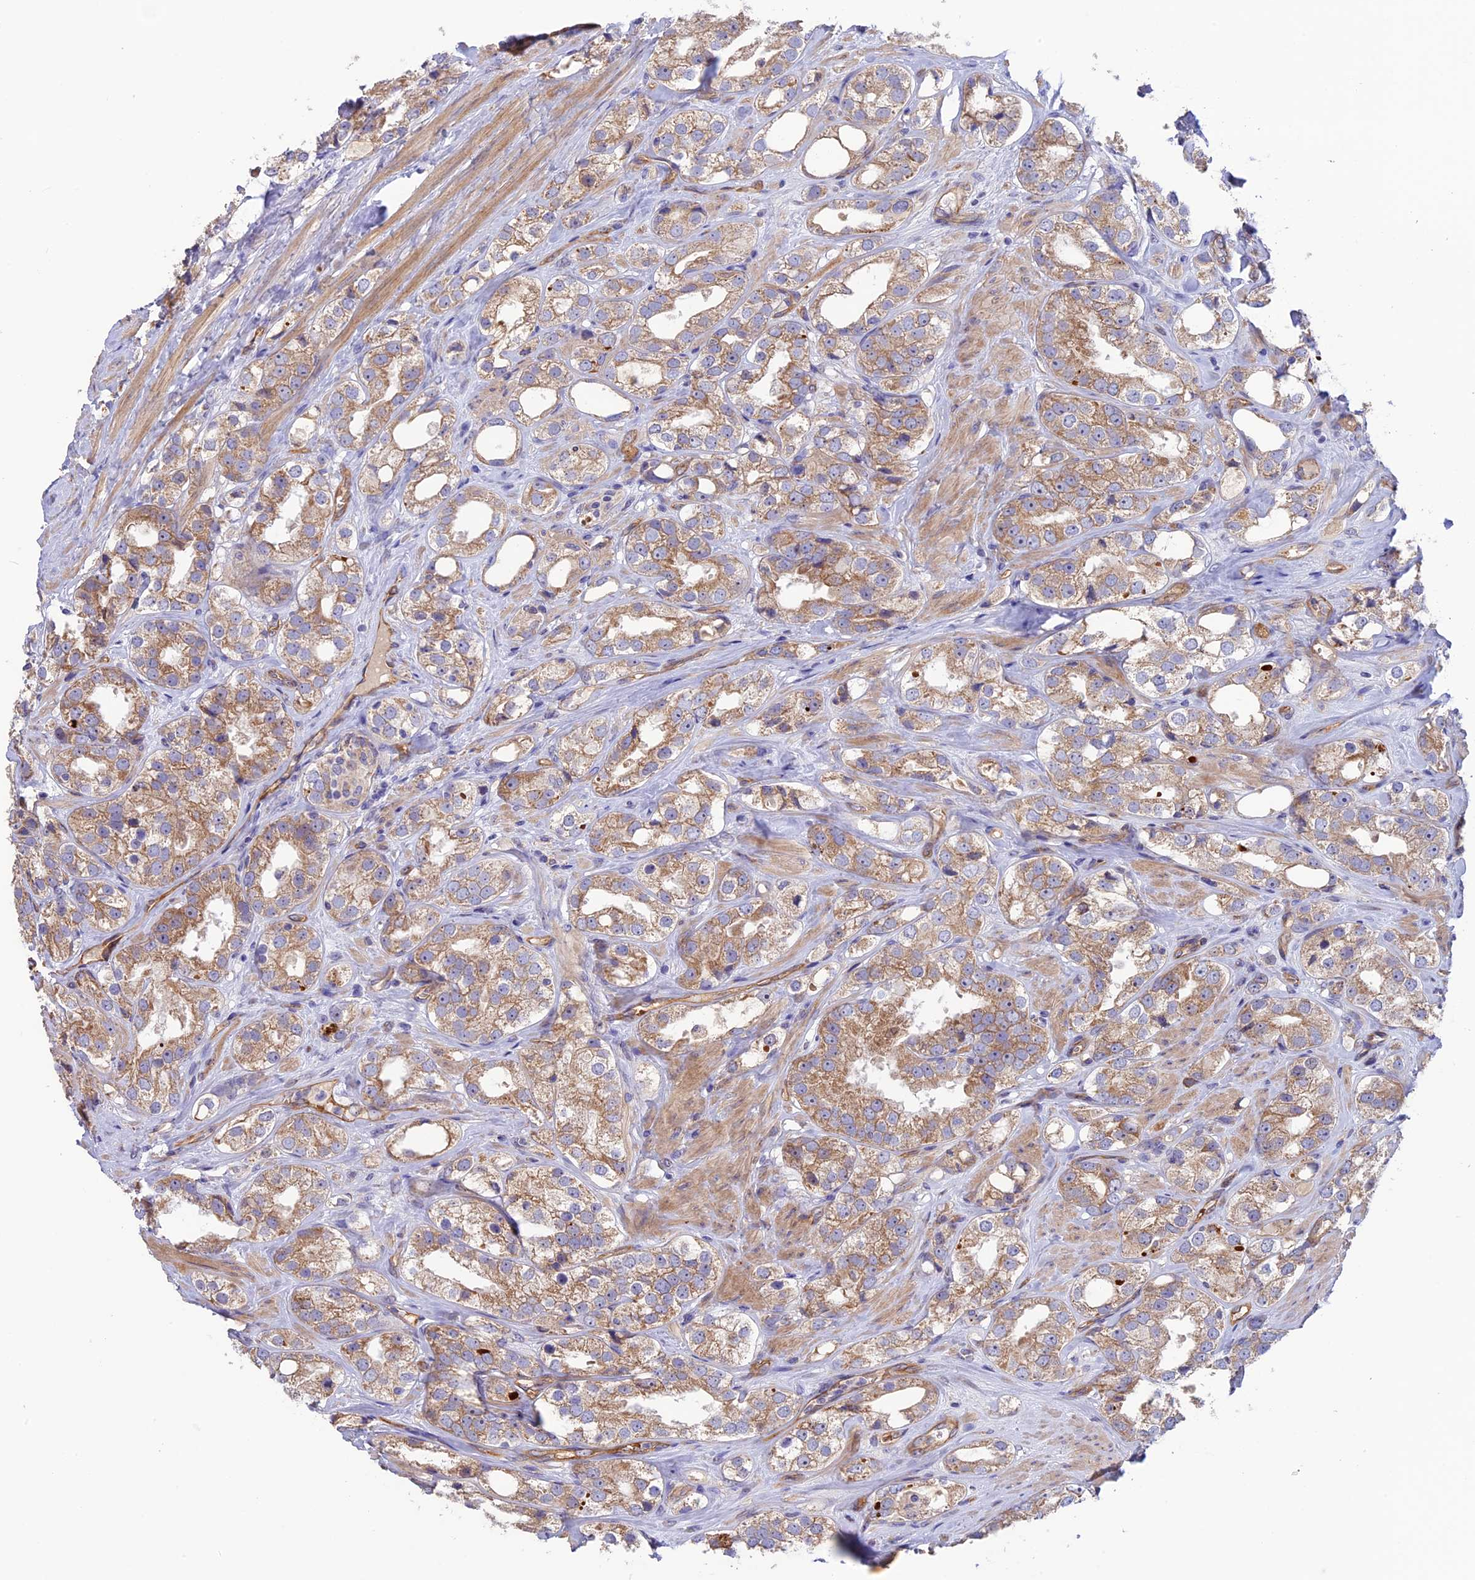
{"staining": {"intensity": "moderate", "quantity": ">75%", "location": "cytoplasmic/membranous"}, "tissue": "prostate cancer", "cell_type": "Tumor cells", "image_type": "cancer", "snomed": [{"axis": "morphology", "description": "Adenocarcinoma, NOS"}, {"axis": "topography", "description": "Prostate"}], "caption": "Brown immunohistochemical staining in prostate cancer (adenocarcinoma) demonstrates moderate cytoplasmic/membranous staining in about >75% of tumor cells.", "gene": "DUS3L", "patient": {"sex": "male", "age": 79}}